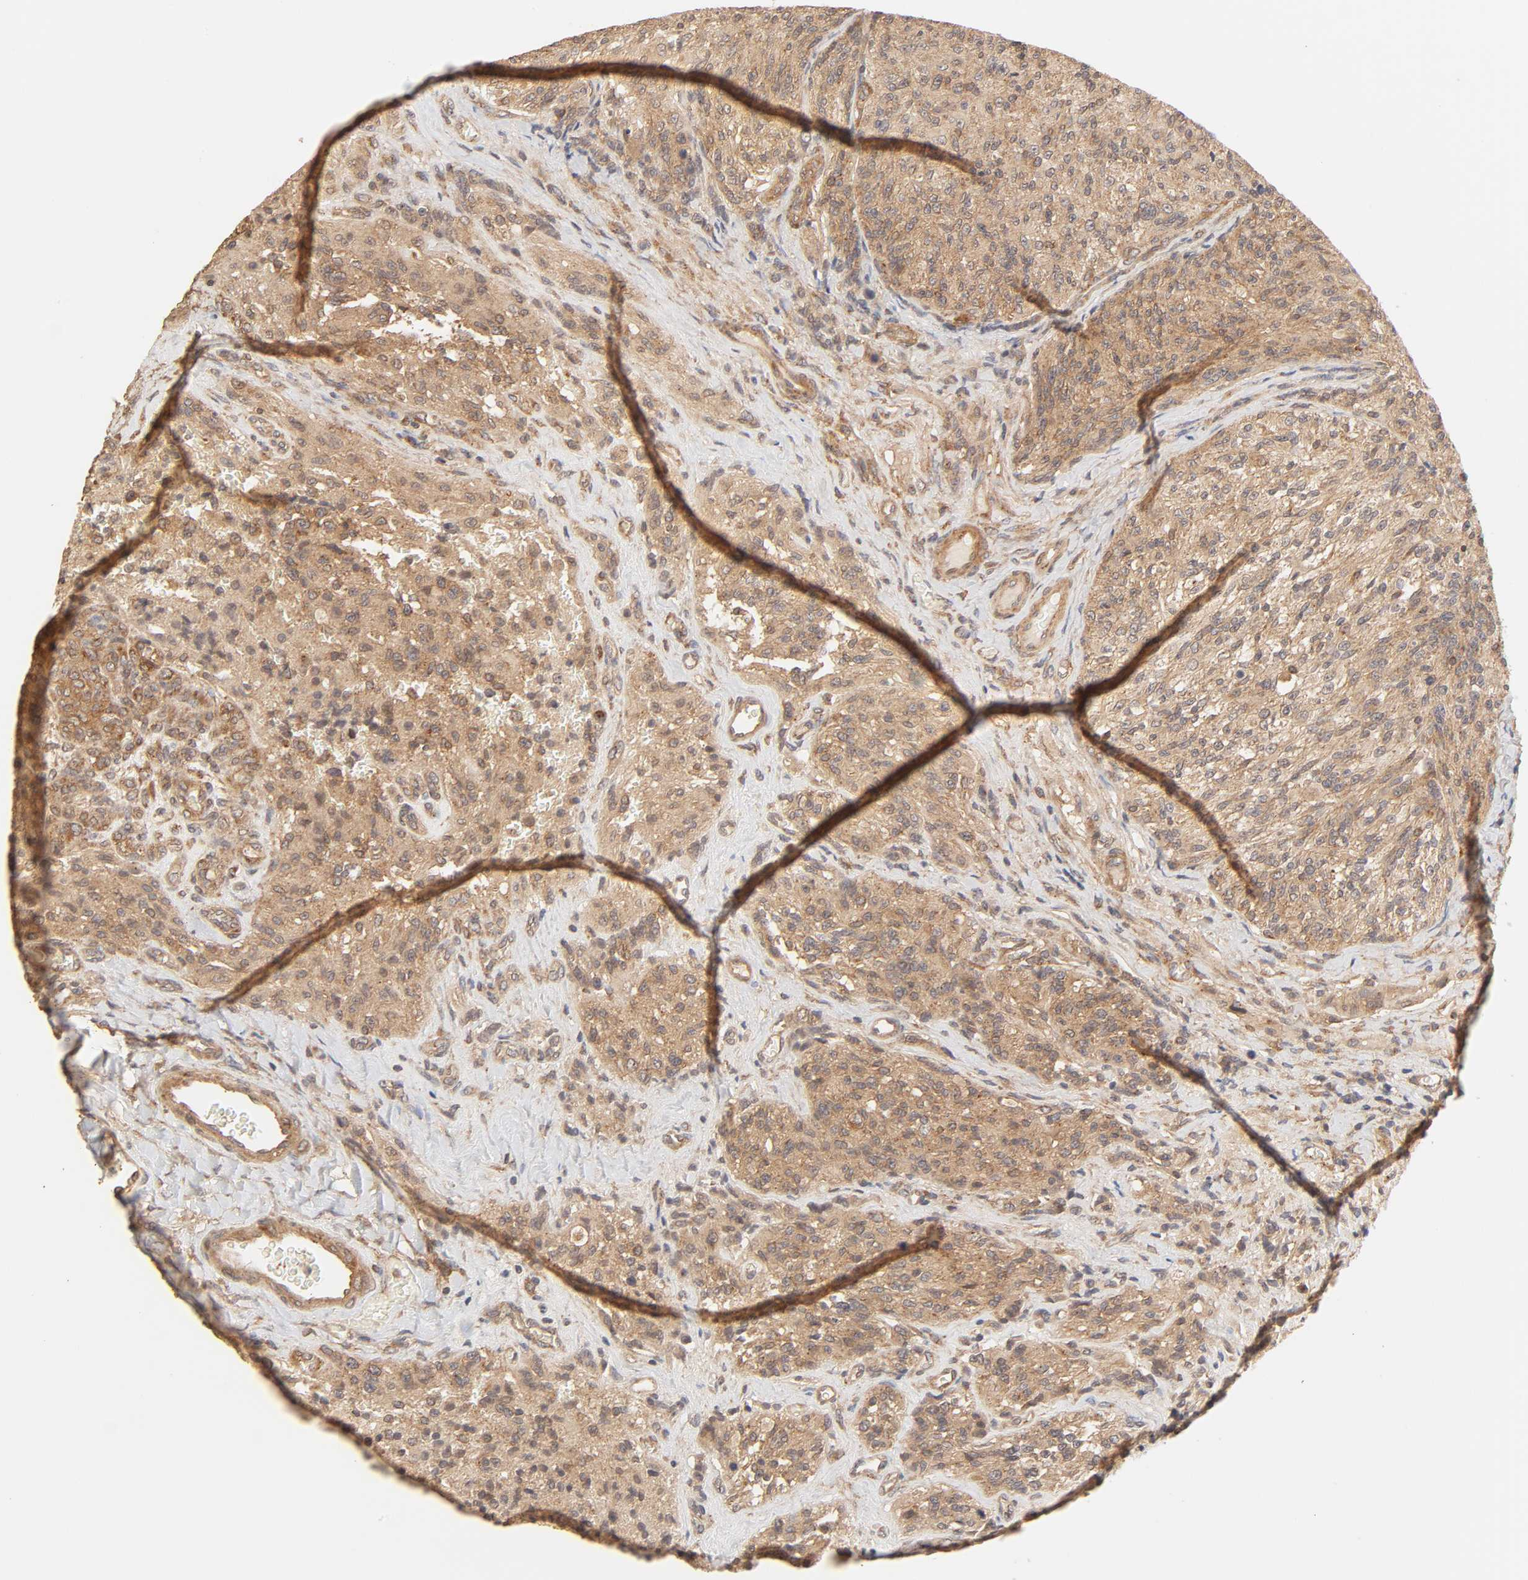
{"staining": {"intensity": "strong", "quantity": ">75%", "location": "cytoplasmic/membranous"}, "tissue": "glioma", "cell_type": "Tumor cells", "image_type": "cancer", "snomed": [{"axis": "morphology", "description": "Normal tissue, NOS"}, {"axis": "morphology", "description": "Glioma, malignant, High grade"}, {"axis": "topography", "description": "Cerebral cortex"}], "caption": "Immunohistochemical staining of human malignant high-grade glioma reveals strong cytoplasmic/membranous protein positivity in approximately >75% of tumor cells.", "gene": "EPS8", "patient": {"sex": "male", "age": 56}}